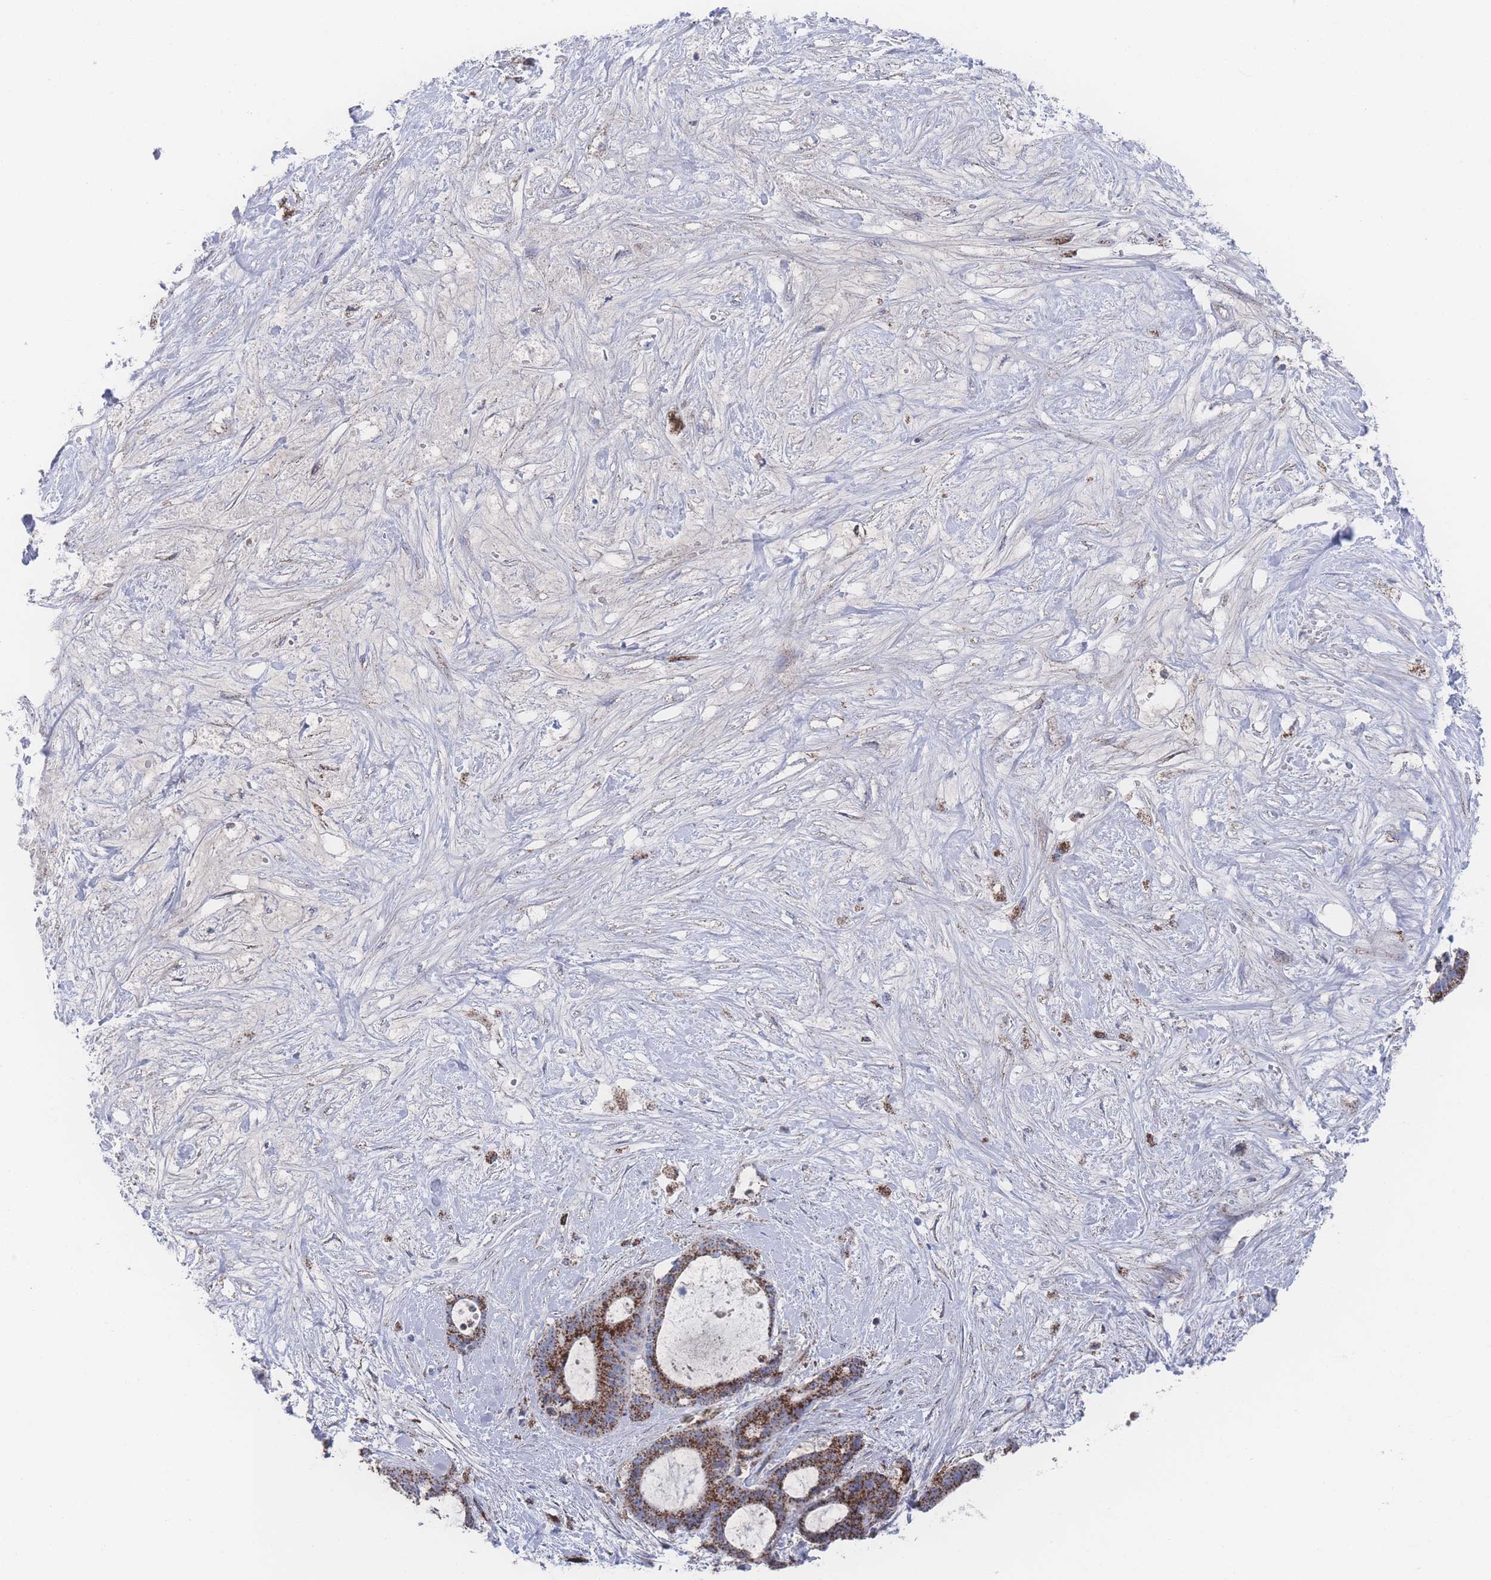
{"staining": {"intensity": "strong", "quantity": ">75%", "location": "cytoplasmic/membranous"}, "tissue": "liver cancer", "cell_type": "Tumor cells", "image_type": "cancer", "snomed": [{"axis": "morphology", "description": "Normal tissue, NOS"}, {"axis": "morphology", "description": "Cholangiocarcinoma"}, {"axis": "topography", "description": "Liver"}, {"axis": "topography", "description": "Peripheral nerve tissue"}], "caption": "The immunohistochemical stain labels strong cytoplasmic/membranous staining in tumor cells of cholangiocarcinoma (liver) tissue.", "gene": "PEX14", "patient": {"sex": "female", "age": 73}}